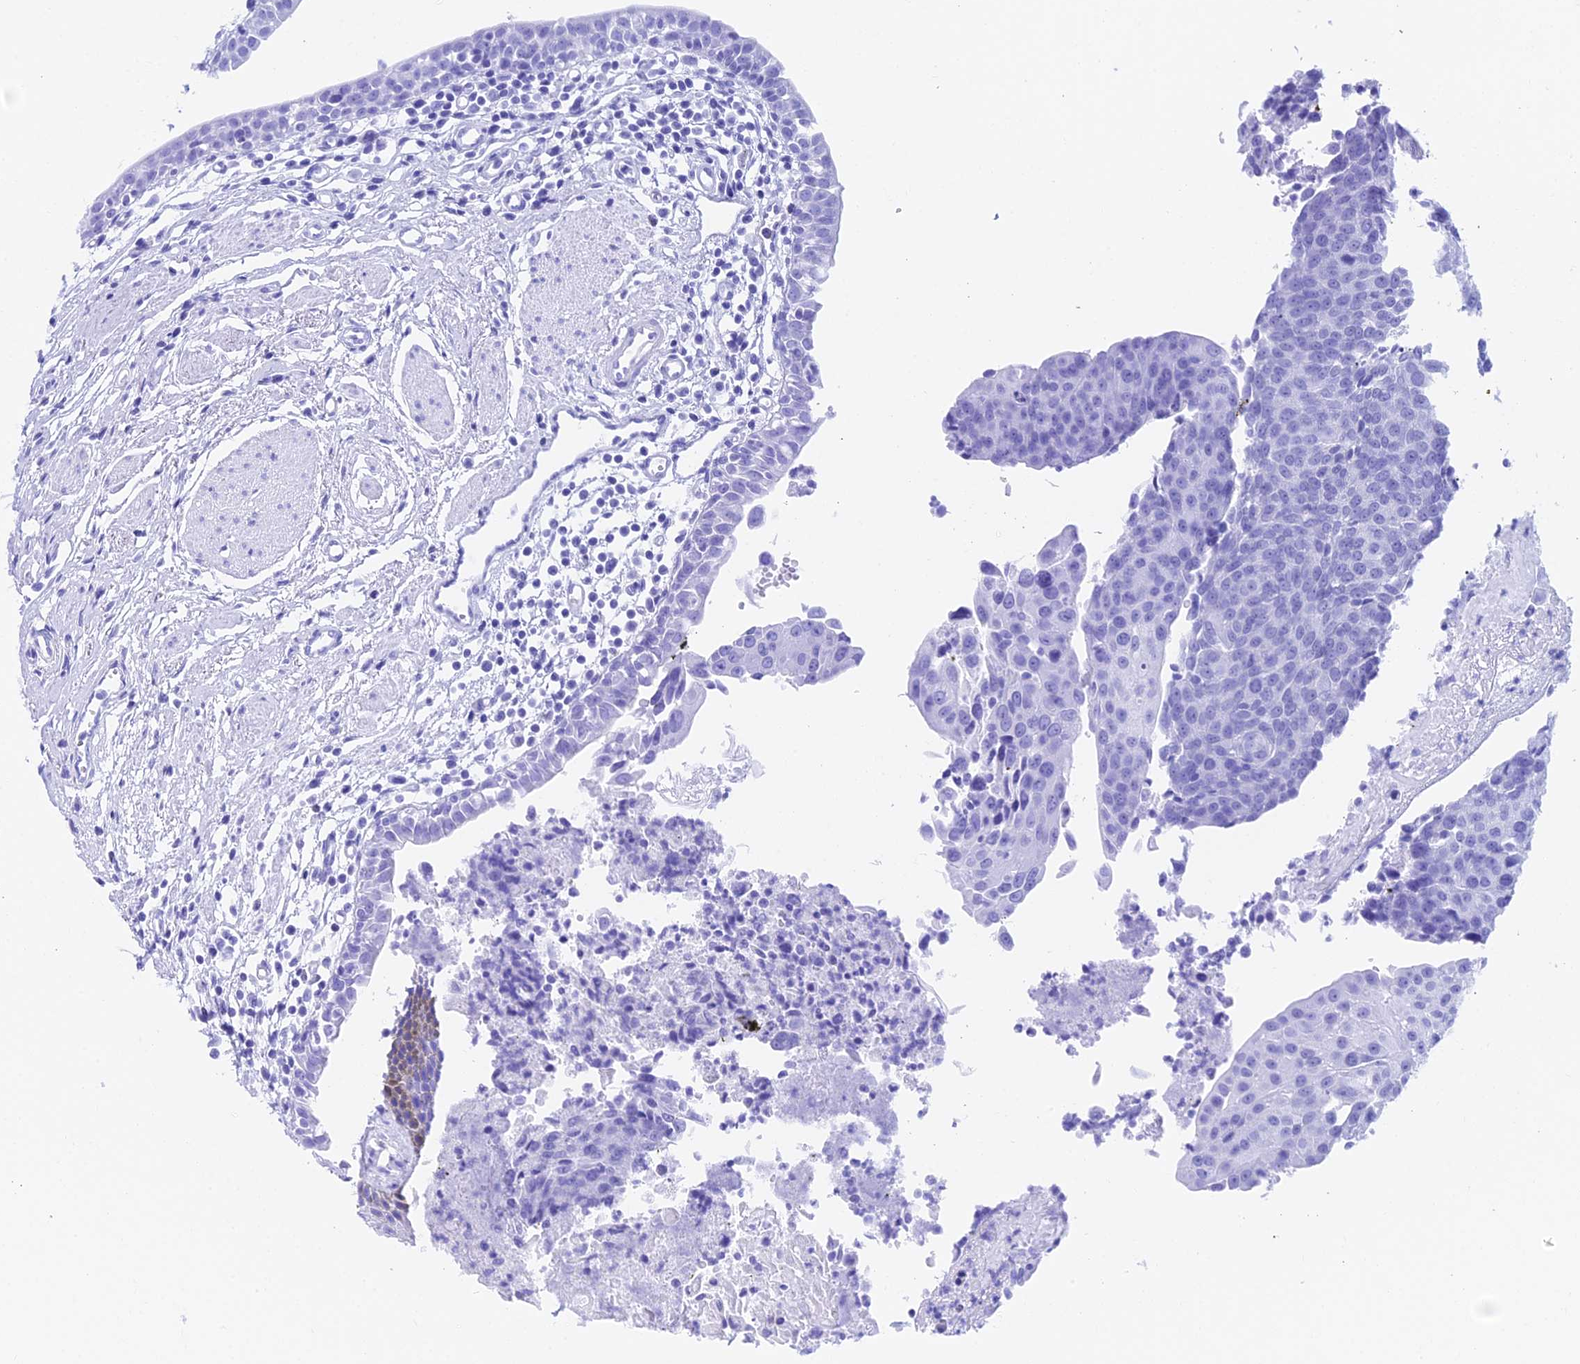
{"staining": {"intensity": "negative", "quantity": "none", "location": "none"}, "tissue": "urothelial cancer", "cell_type": "Tumor cells", "image_type": "cancer", "snomed": [{"axis": "morphology", "description": "Urothelial carcinoma, High grade"}, {"axis": "topography", "description": "Urinary bladder"}], "caption": "A photomicrograph of human urothelial cancer is negative for staining in tumor cells.", "gene": "CDNF", "patient": {"sex": "female", "age": 85}}